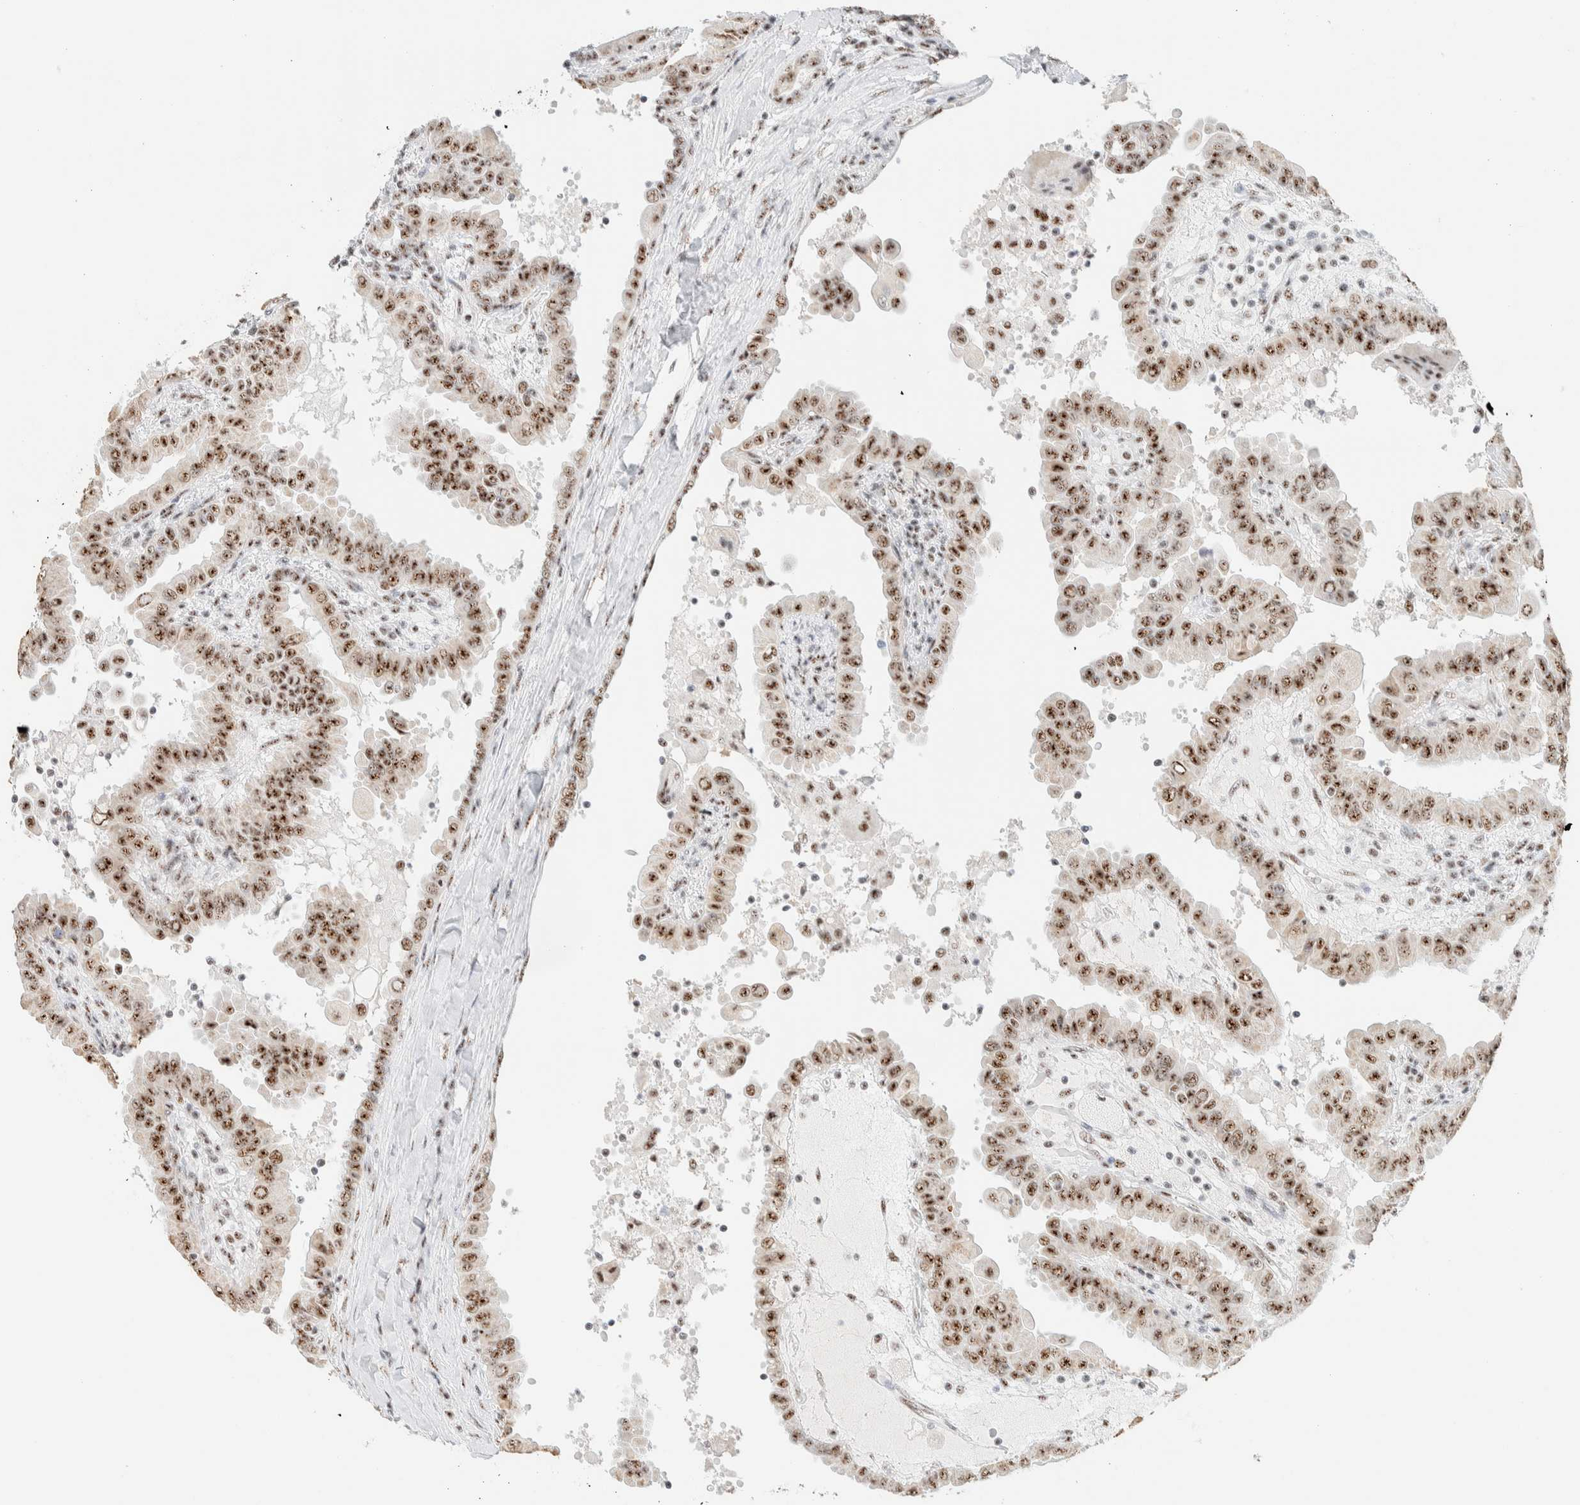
{"staining": {"intensity": "moderate", "quantity": ">75%", "location": "nuclear"}, "tissue": "thyroid cancer", "cell_type": "Tumor cells", "image_type": "cancer", "snomed": [{"axis": "morphology", "description": "Papillary adenocarcinoma, NOS"}, {"axis": "topography", "description": "Thyroid gland"}], "caption": "Human thyroid cancer (papillary adenocarcinoma) stained for a protein (brown) reveals moderate nuclear positive staining in approximately >75% of tumor cells.", "gene": "SON", "patient": {"sex": "male", "age": 33}}